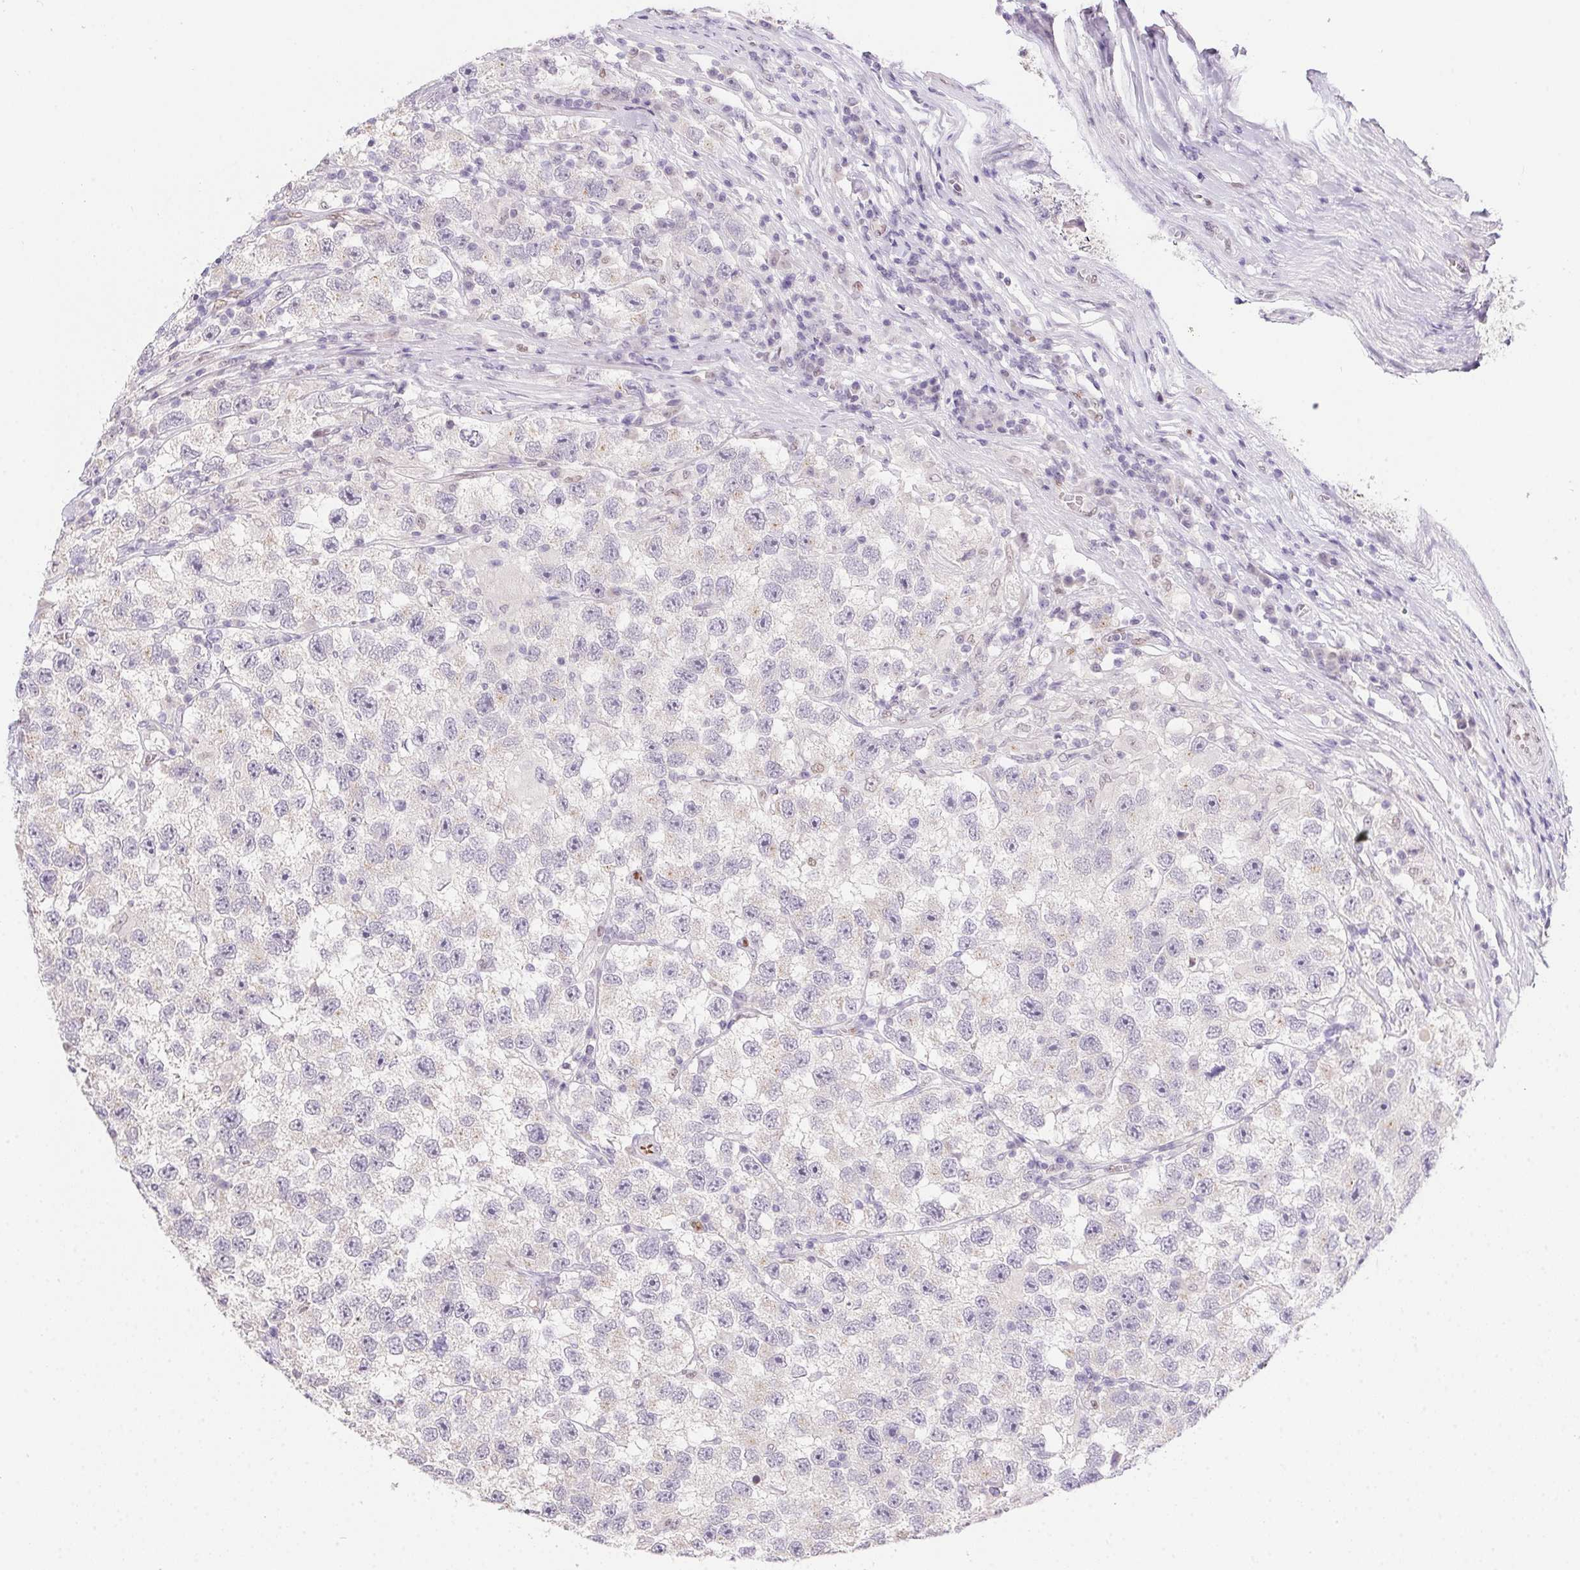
{"staining": {"intensity": "negative", "quantity": "none", "location": "none"}, "tissue": "testis cancer", "cell_type": "Tumor cells", "image_type": "cancer", "snomed": [{"axis": "morphology", "description": "Seminoma, NOS"}, {"axis": "topography", "description": "Testis"}], "caption": "Photomicrograph shows no significant protein staining in tumor cells of seminoma (testis).", "gene": "SP9", "patient": {"sex": "male", "age": 26}}